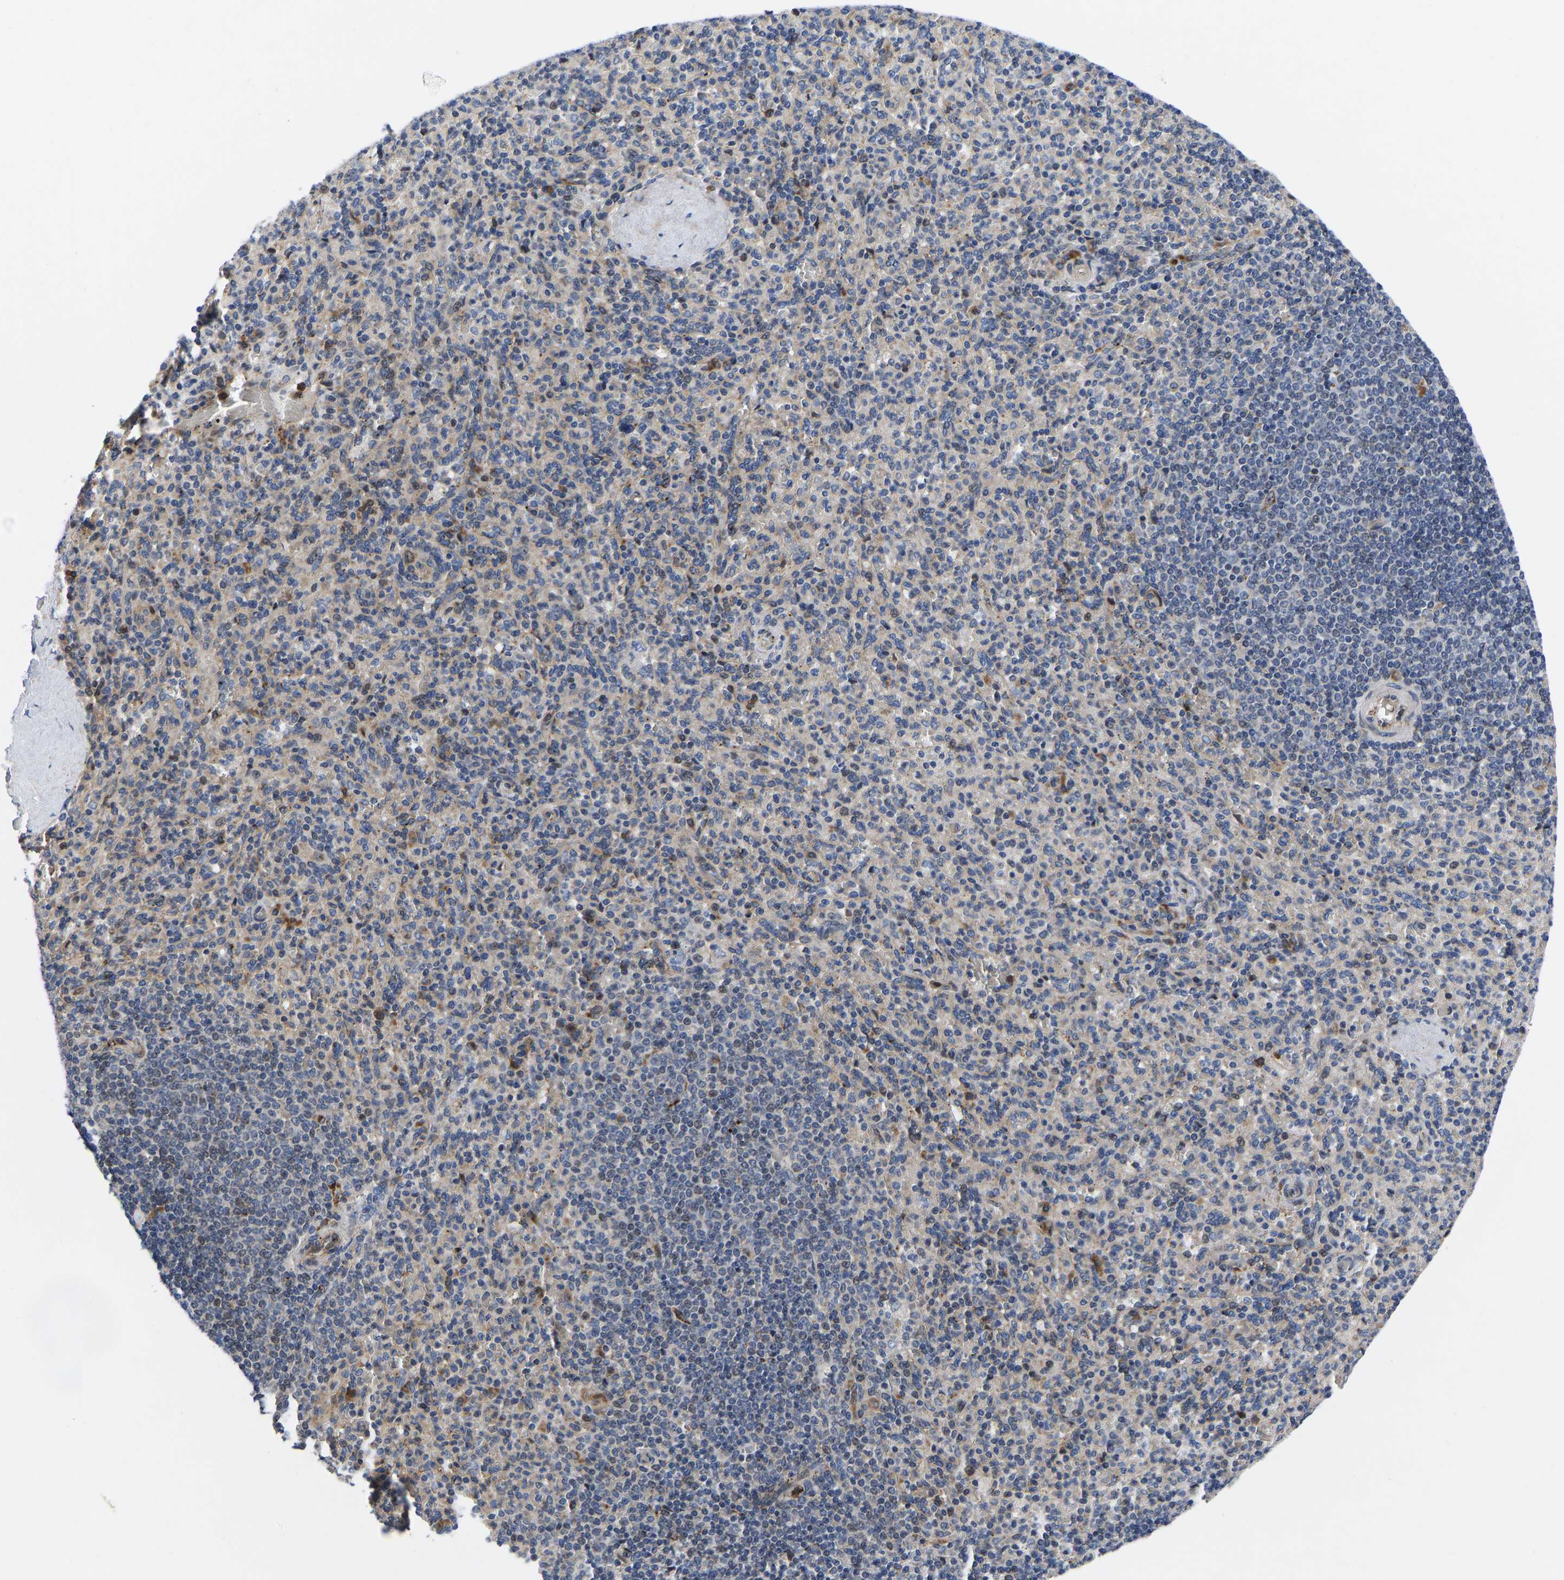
{"staining": {"intensity": "weak", "quantity": "25%-75%", "location": "cytoplasmic/membranous"}, "tissue": "spleen", "cell_type": "Cells in red pulp", "image_type": "normal", "snomed": [{"axis": "morphology", "description": "Normal tissue, NOS"}, {"axis": "topography", "description": "Spleen"}], "caption": "A brown stain highlights weak cytoplasmic/membranous expression of a protein in cells in red pulp of normal human spleen. The staining was performed using DAB (3,3'-diaminobenzidine), with brown indicating positive protein expression. Nuclei are stained blue with hematoxylin.", "gene": "TMEM38B", "patient": {"sex": "male", "age": 36}}